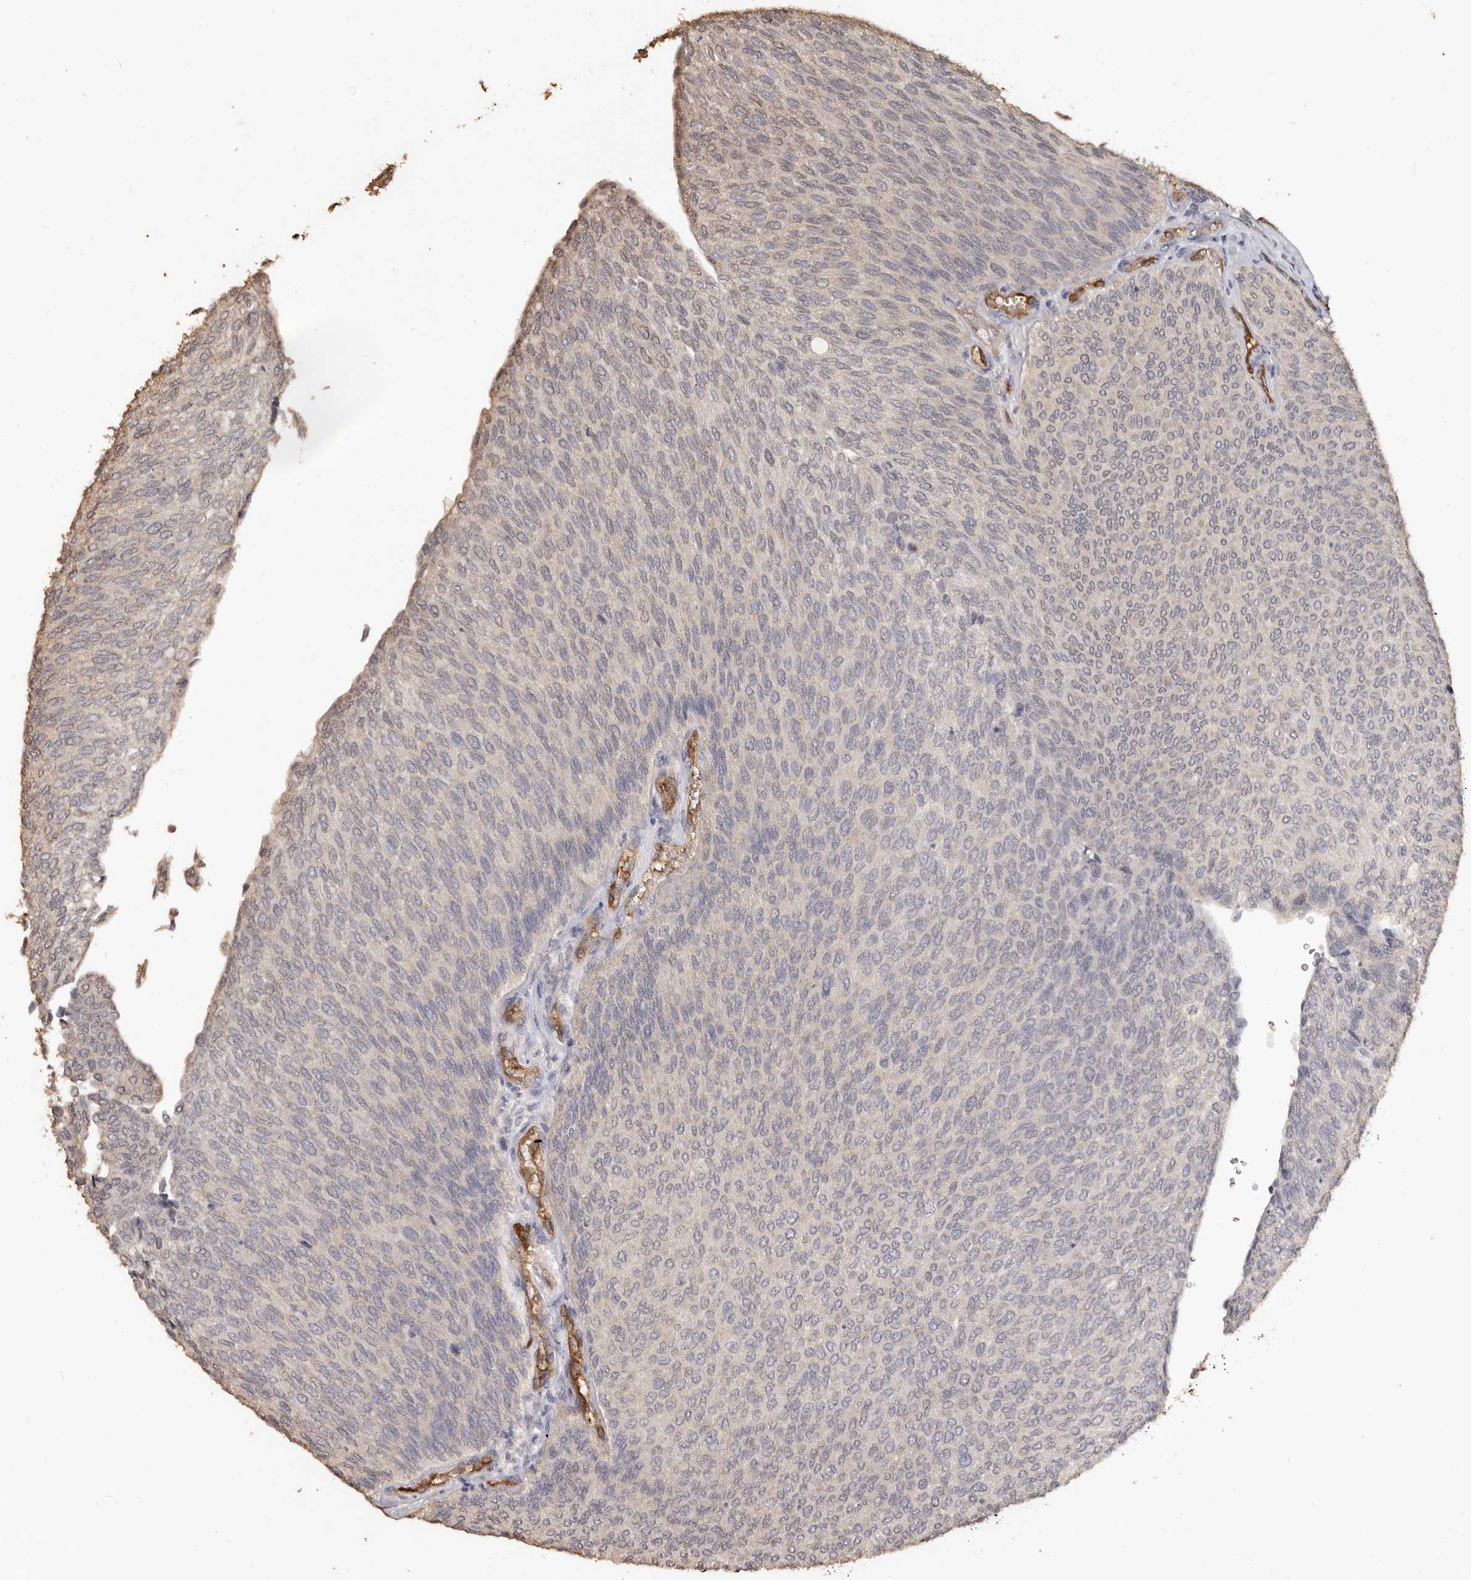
{"staining": {"intensity": "negative", "quantity": "none", "location": "none"}, "tissue": "urothelial cancer", "cell_type": "Tumor cells", "image_type": "cancer", "snomed": [{"axis": "morphology", "description": "Urothelial carcinoma, Low grade"}, {"axis": "topography", "description": "Urinary bladder"}], "caption": "Immunohistochemistry (IHC) of low-grade urothelial carcinoma demonstrates no staining in tumor cells.", "gene": "INAVA", "patient": {"sex": "female", "age": 79}}